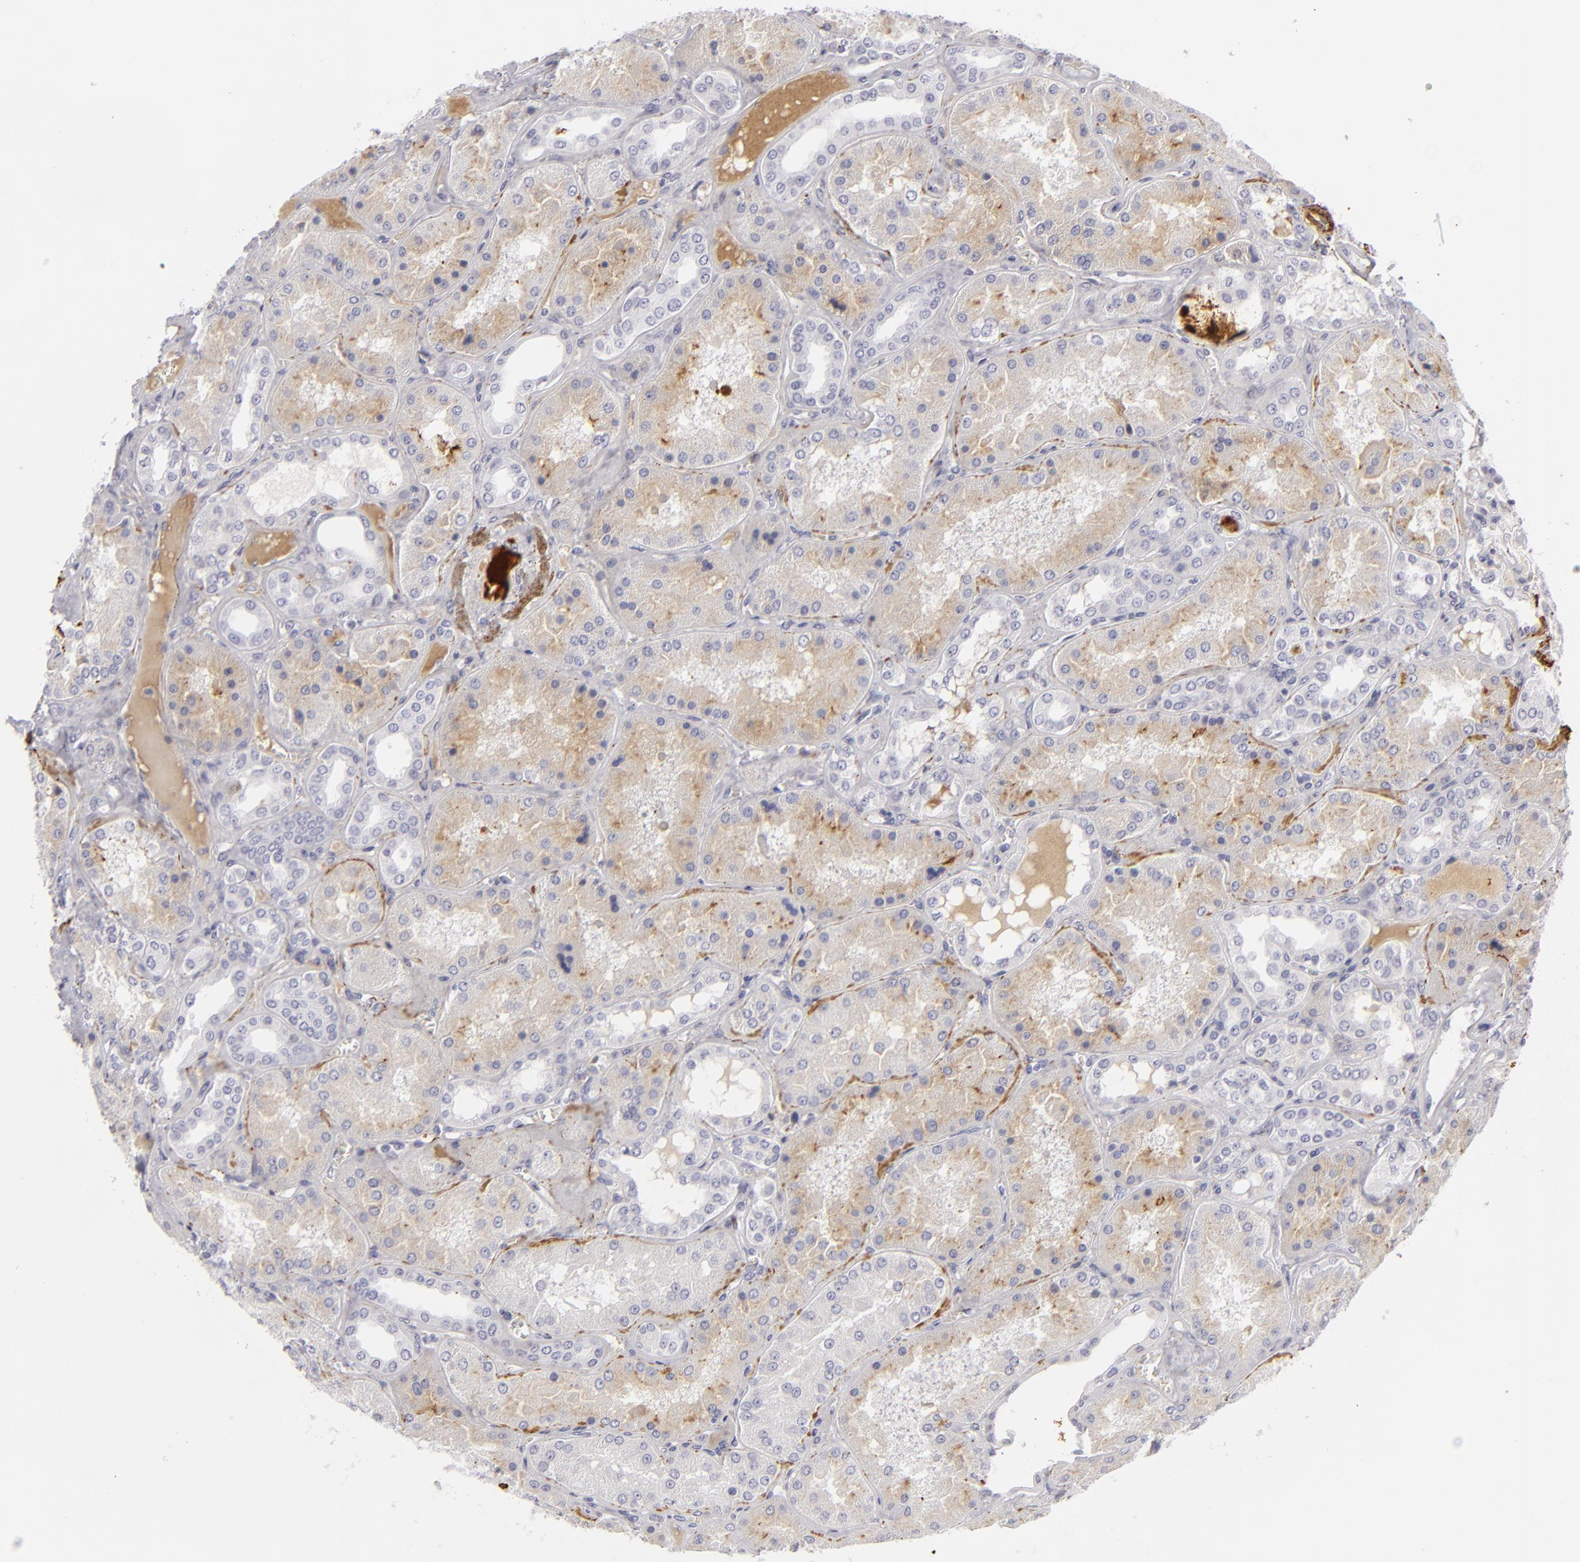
{"staining": {"intensity": "negative", "quantity": "none", "location": "none"}, "tissue": "kidney", "cell_type": "Cells in glomeruli", "image_type": "normal", "snomed": [{"axis": "morphology", "description": "Normal tissue, NOS"}, {"axis": "topography", "description": "Kidney"}], "caption": "IHC image of normal kidney stained for a protein (brown), which shows no staining in cells in glomeruli.", "gene": "C9", "patient": {"sex": "female", "age": 56}}